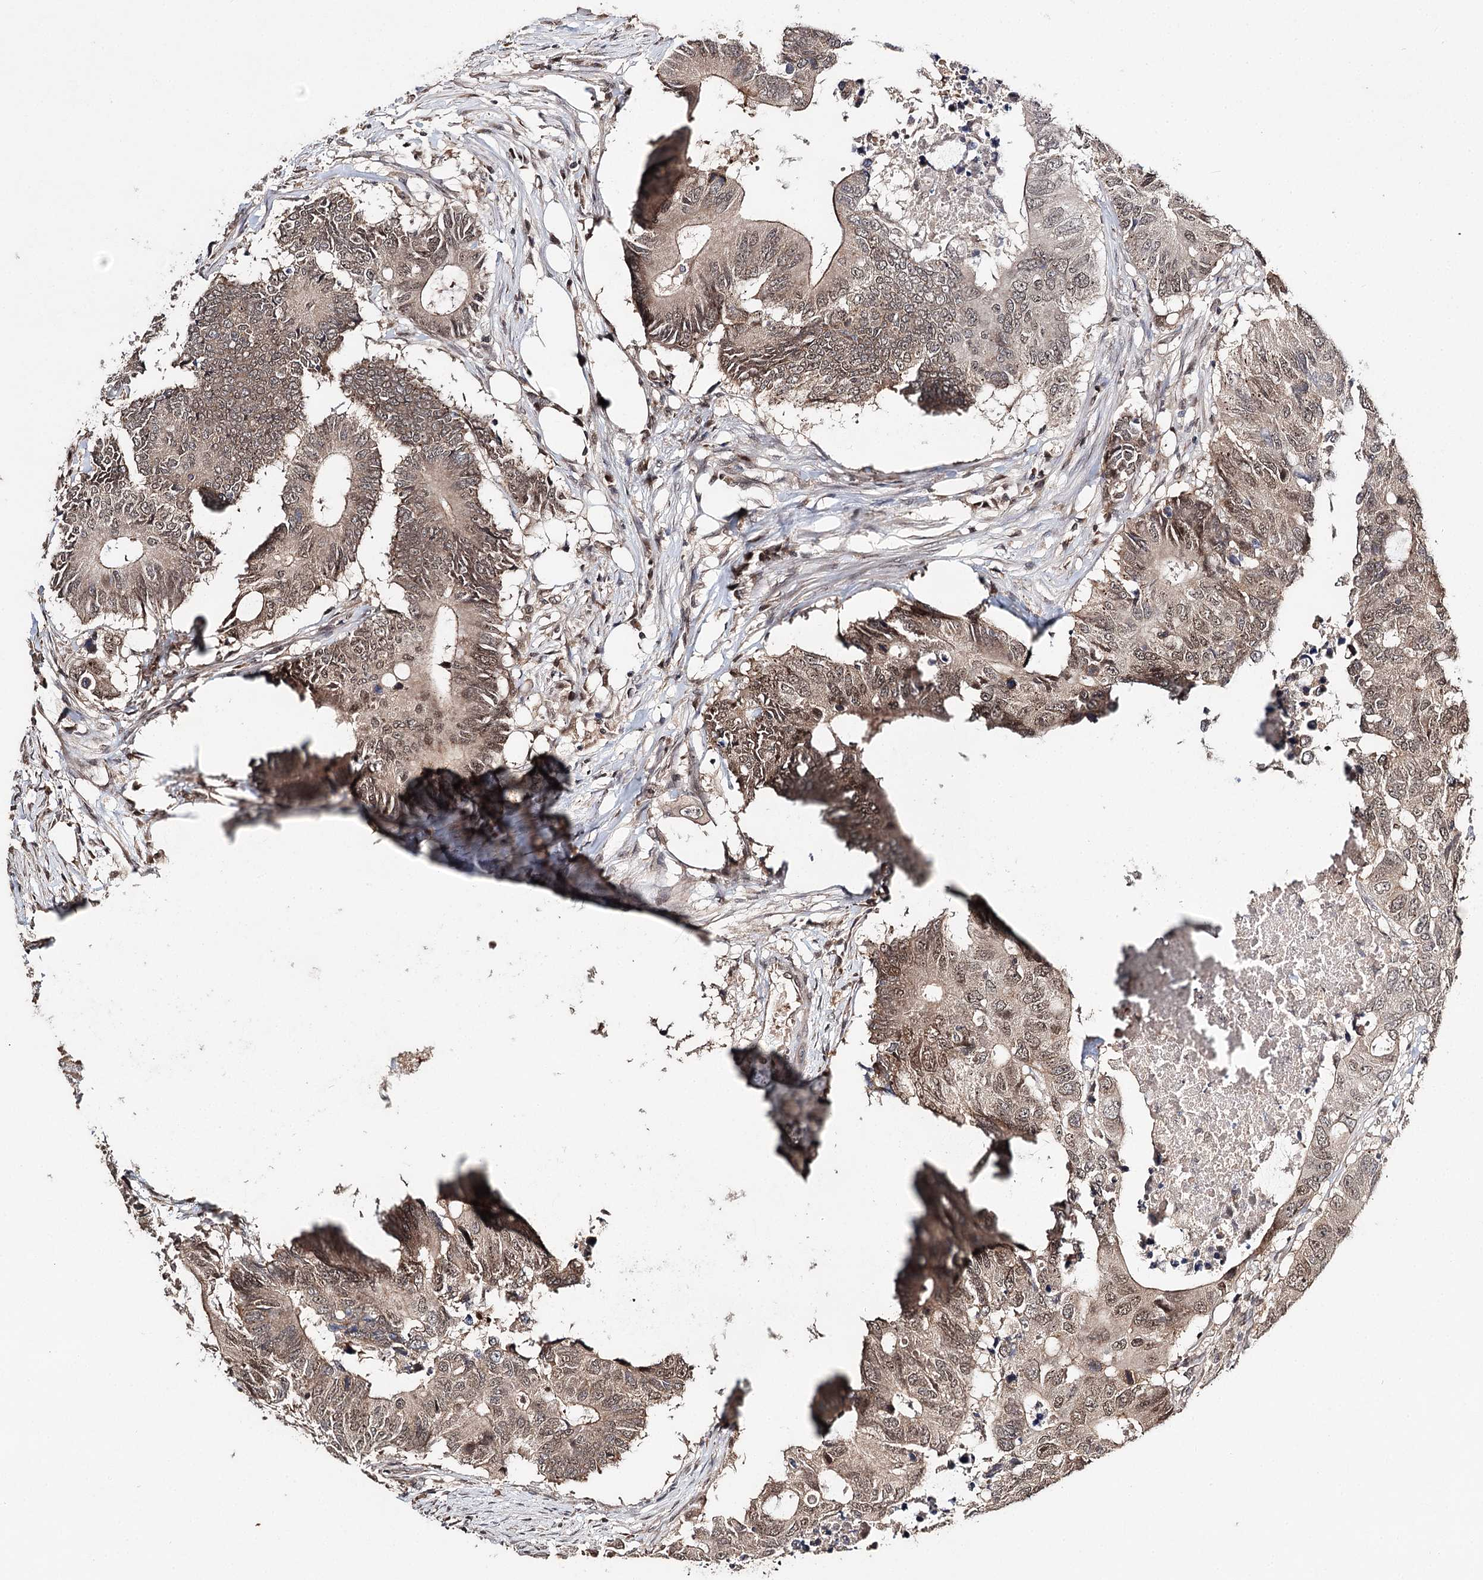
{"staining": {"intensity": "moderate", "quantity": ">75%", "location": "cytoplasmic/membranous,nuclear"}, "tissue": "colorectal cancer", "cell_type": "Tumor cells", "image_type": "cancer", "snomed": [{"axis": "morphology", "description": "Adenocarcinoma, NOS"}, {"axis": "topography", "description": "Colon"}], "caption": "Immunohistochemistry (DAB) staining of human colorectal cancer (adenocarcinoma) exhibits moderate cytoplasmic/membranous and nuclear protein staining in approximately >75% of tumor cells.", "gene": "NOPCHAP1", "patient": {"sex": "male", "age": 71}}